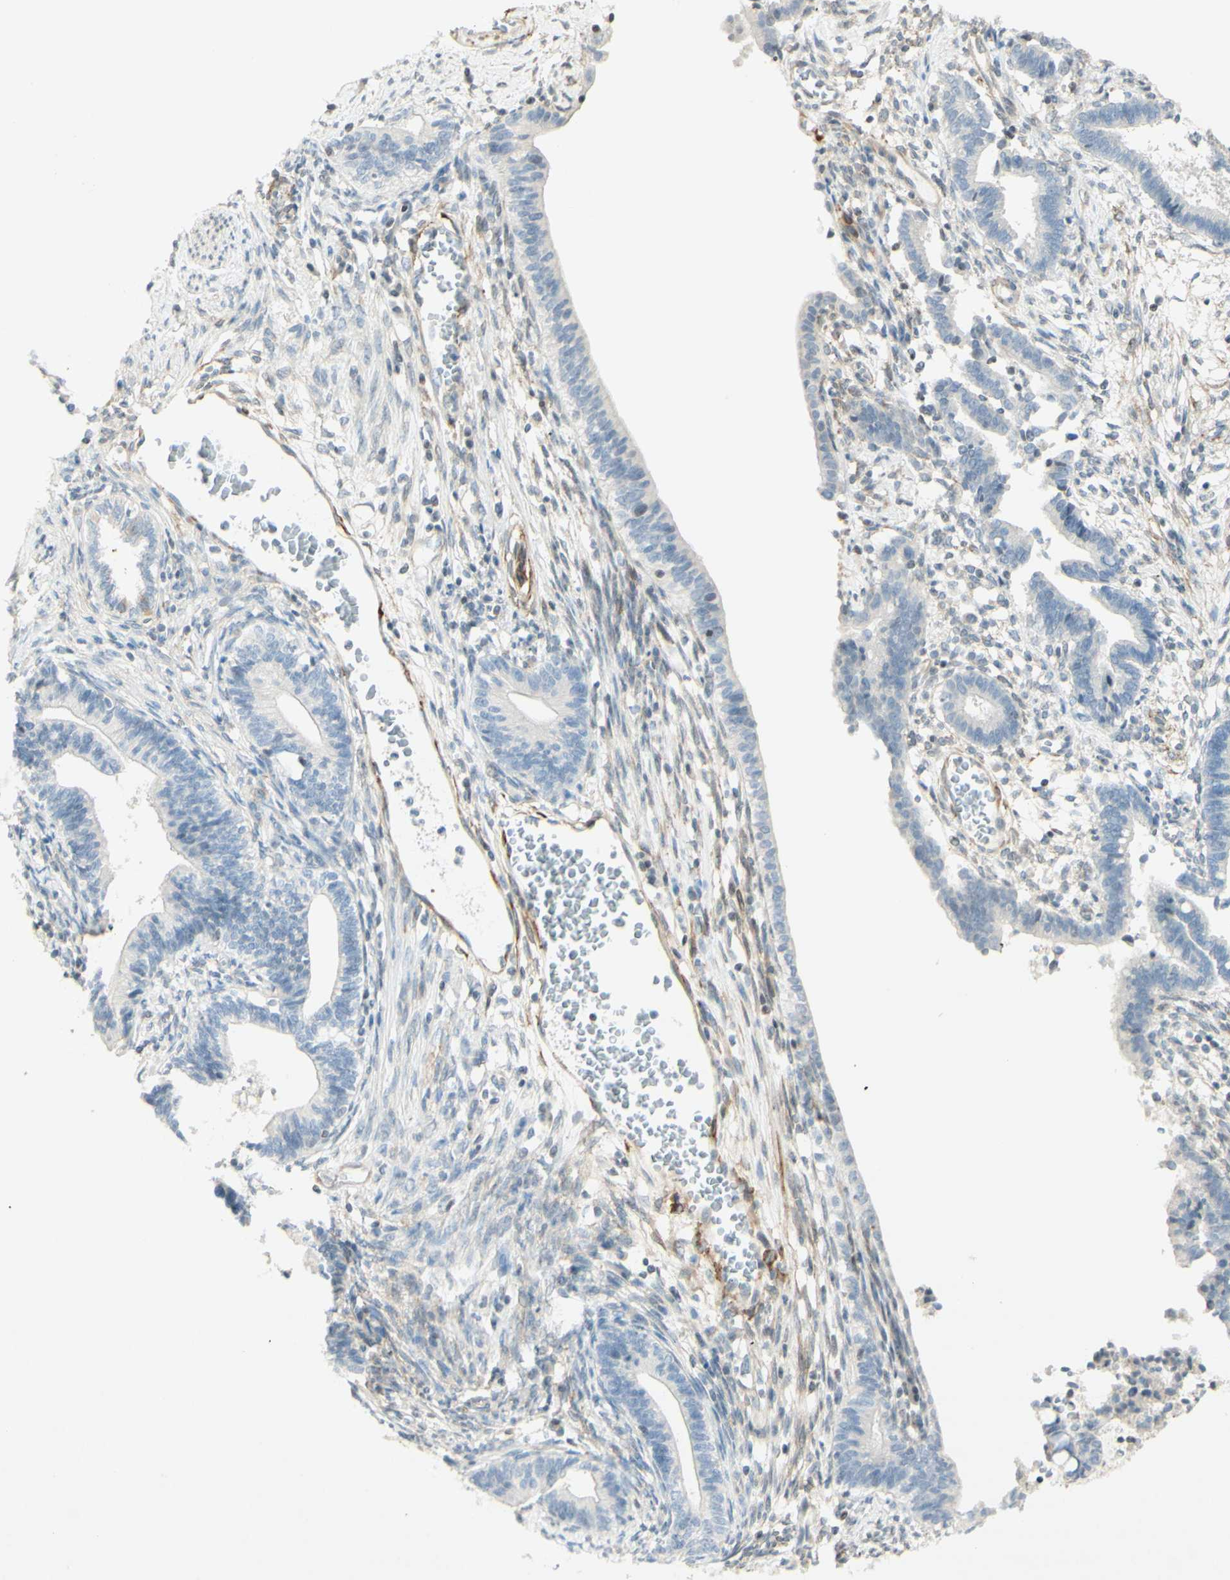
{"staining": {"intensity": "negative", "quantity": "none", "location": "none"}, "tissue": "cervical cancer", "cell_type": "Tumor cells", "image_type": "cancer", "snomed": [{"axis": "morphology", "description": "Adenocarcinoma, NOS"}, {"axis": "topography", "description": "Cervix"}], "caption": "This photomicrograph is of adenocarcinoma (cervical) stained with IHC to label a protein in brown with the nuclei are counter-stained blue. There is no positivity in tumor cells. The staining is performed using DAB brown chromogen with nuclei counter-stained in using hematoxylin.", "gene": "MAP1B", "patient": {"sex": "female", "age": 44}}